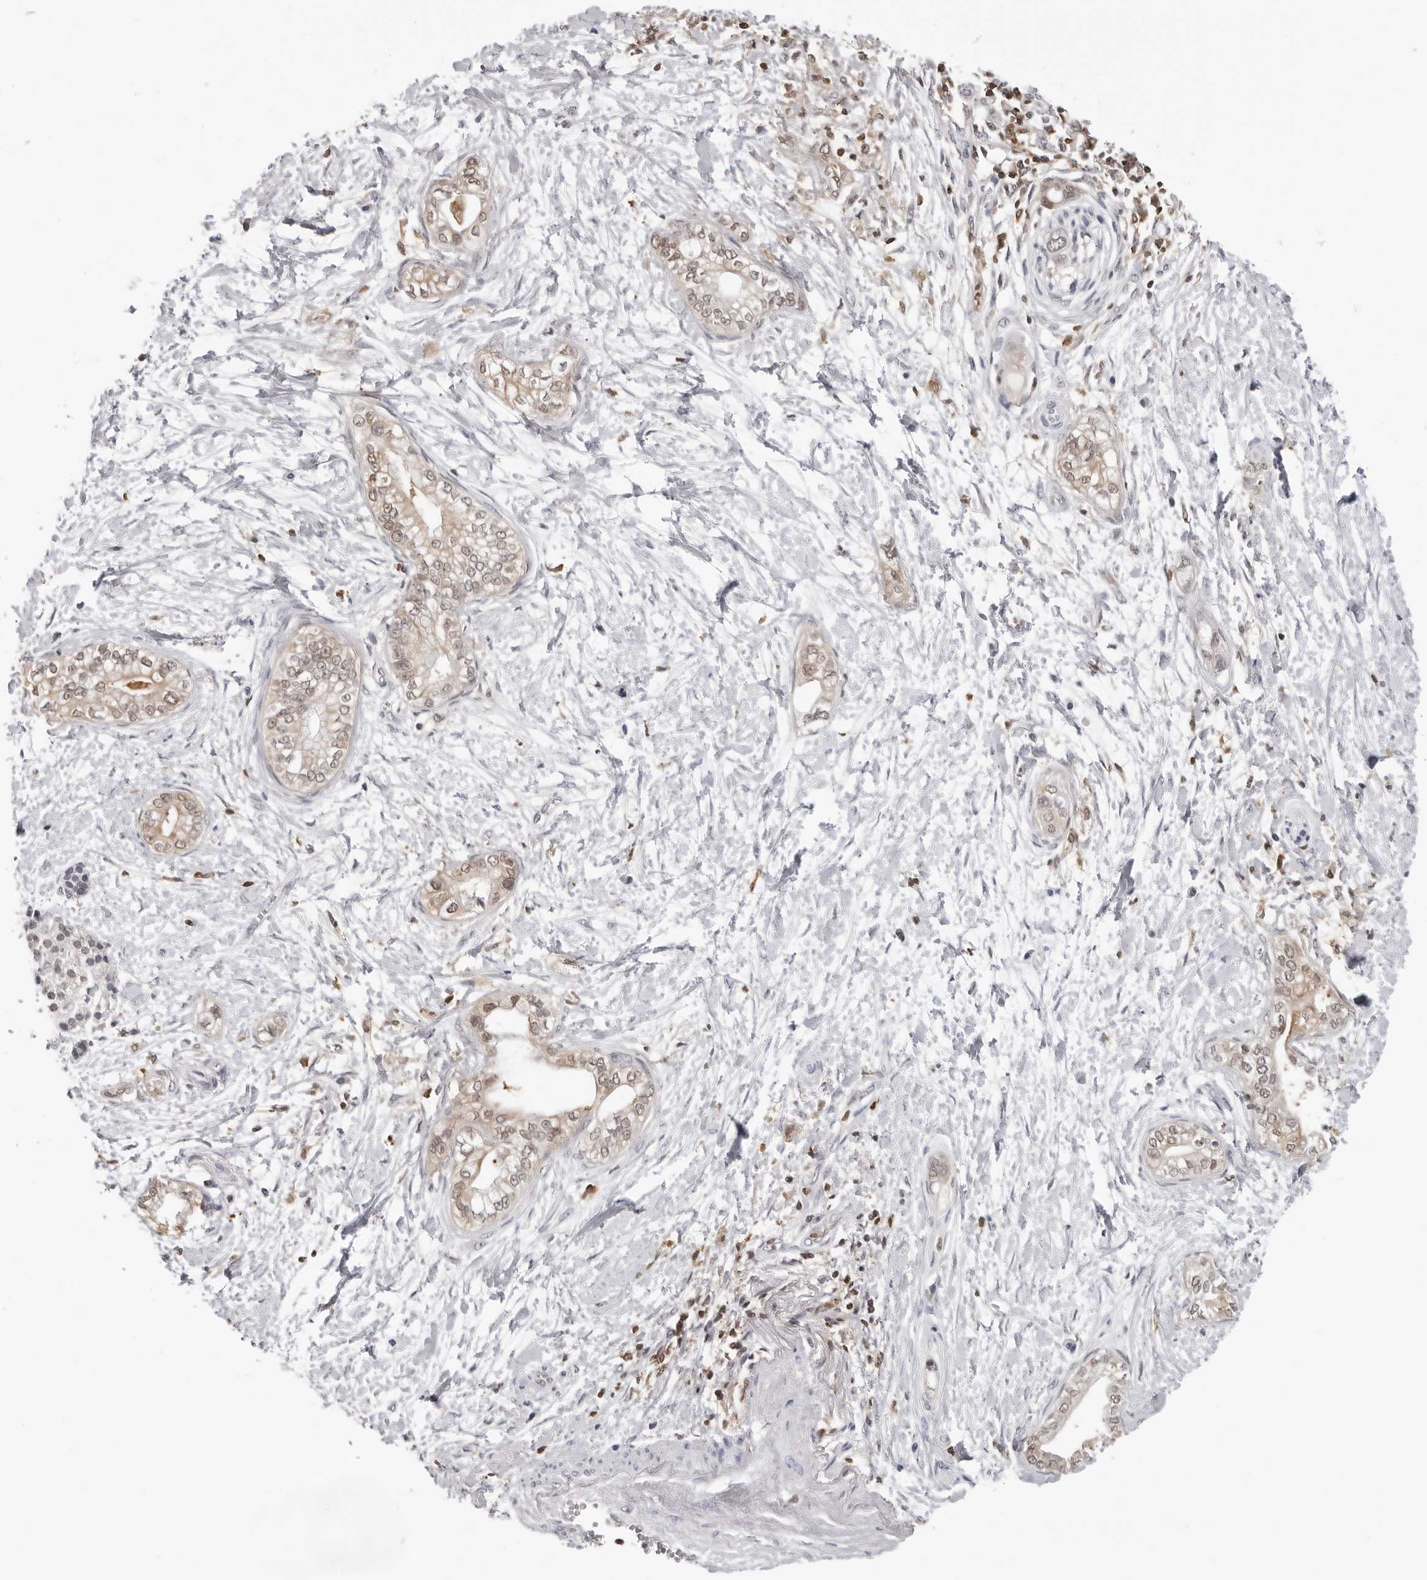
{"staining": {"intensity": "weak", "quantity": "25%-75%", "location": "cytoplasmic/membranous,nuclear"}, "tissue": "pancreatic cancer", "cell_type": "Tumor cells", "image_type": "cancer", "snomed": [{"axis": "morphology", "description": "Adenocarcinoma, NOS"}, {"axis": "topography", "description": "Pancreas"}], "caption": "Immunohistochemistry (IHC) histopathology image of neoplastic tissue: human adenocarcinoma (pancreatic) stained using immunohistochemistry exhibits low levels of weak protein expression localized specifically in the cytoplasmic/membranous and nuclear of tumor cells, appearing as a cytoplasmic/membranous and nuclear brown color.", "gene": "HSPH1", "patient": {"sex": "male", "age": 68}}